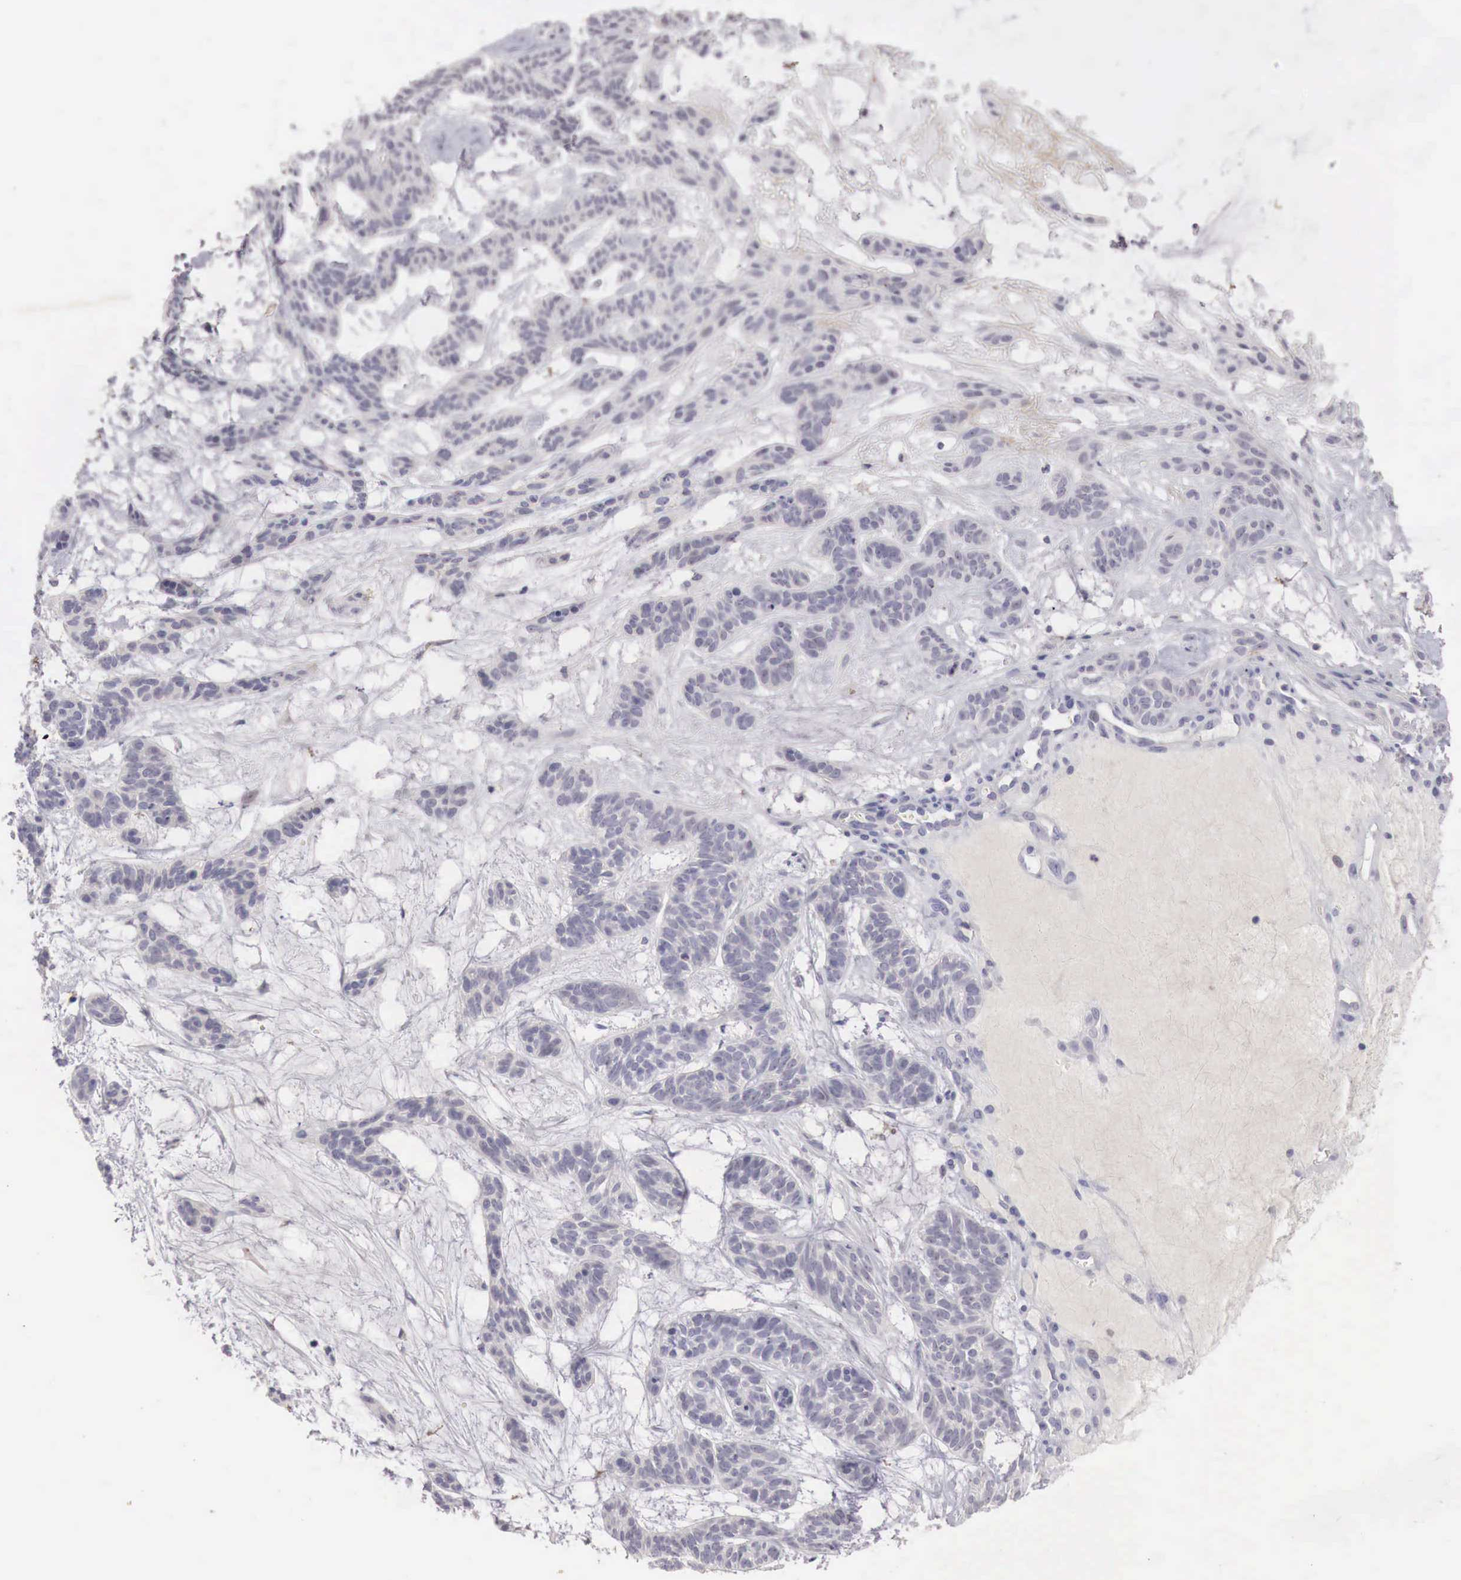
{"staining": {"intensity": "negative", "quantity": "none", "location": "none"}, "tissue": "skin cancer", "cell_type": "Tumor cells", "image_type": "cancer", "snomed": [{"axis": "morphology", "description": "Basal cell carcinoma"}, {"axis": "topography", "description": "Skin"}], "caption": "Human skin basal cell carcinoma stained for a protein using IHC displays no staining in tumor cells.", "gene": "GATA1", "patient": {"sex": "male", "age": 75}}